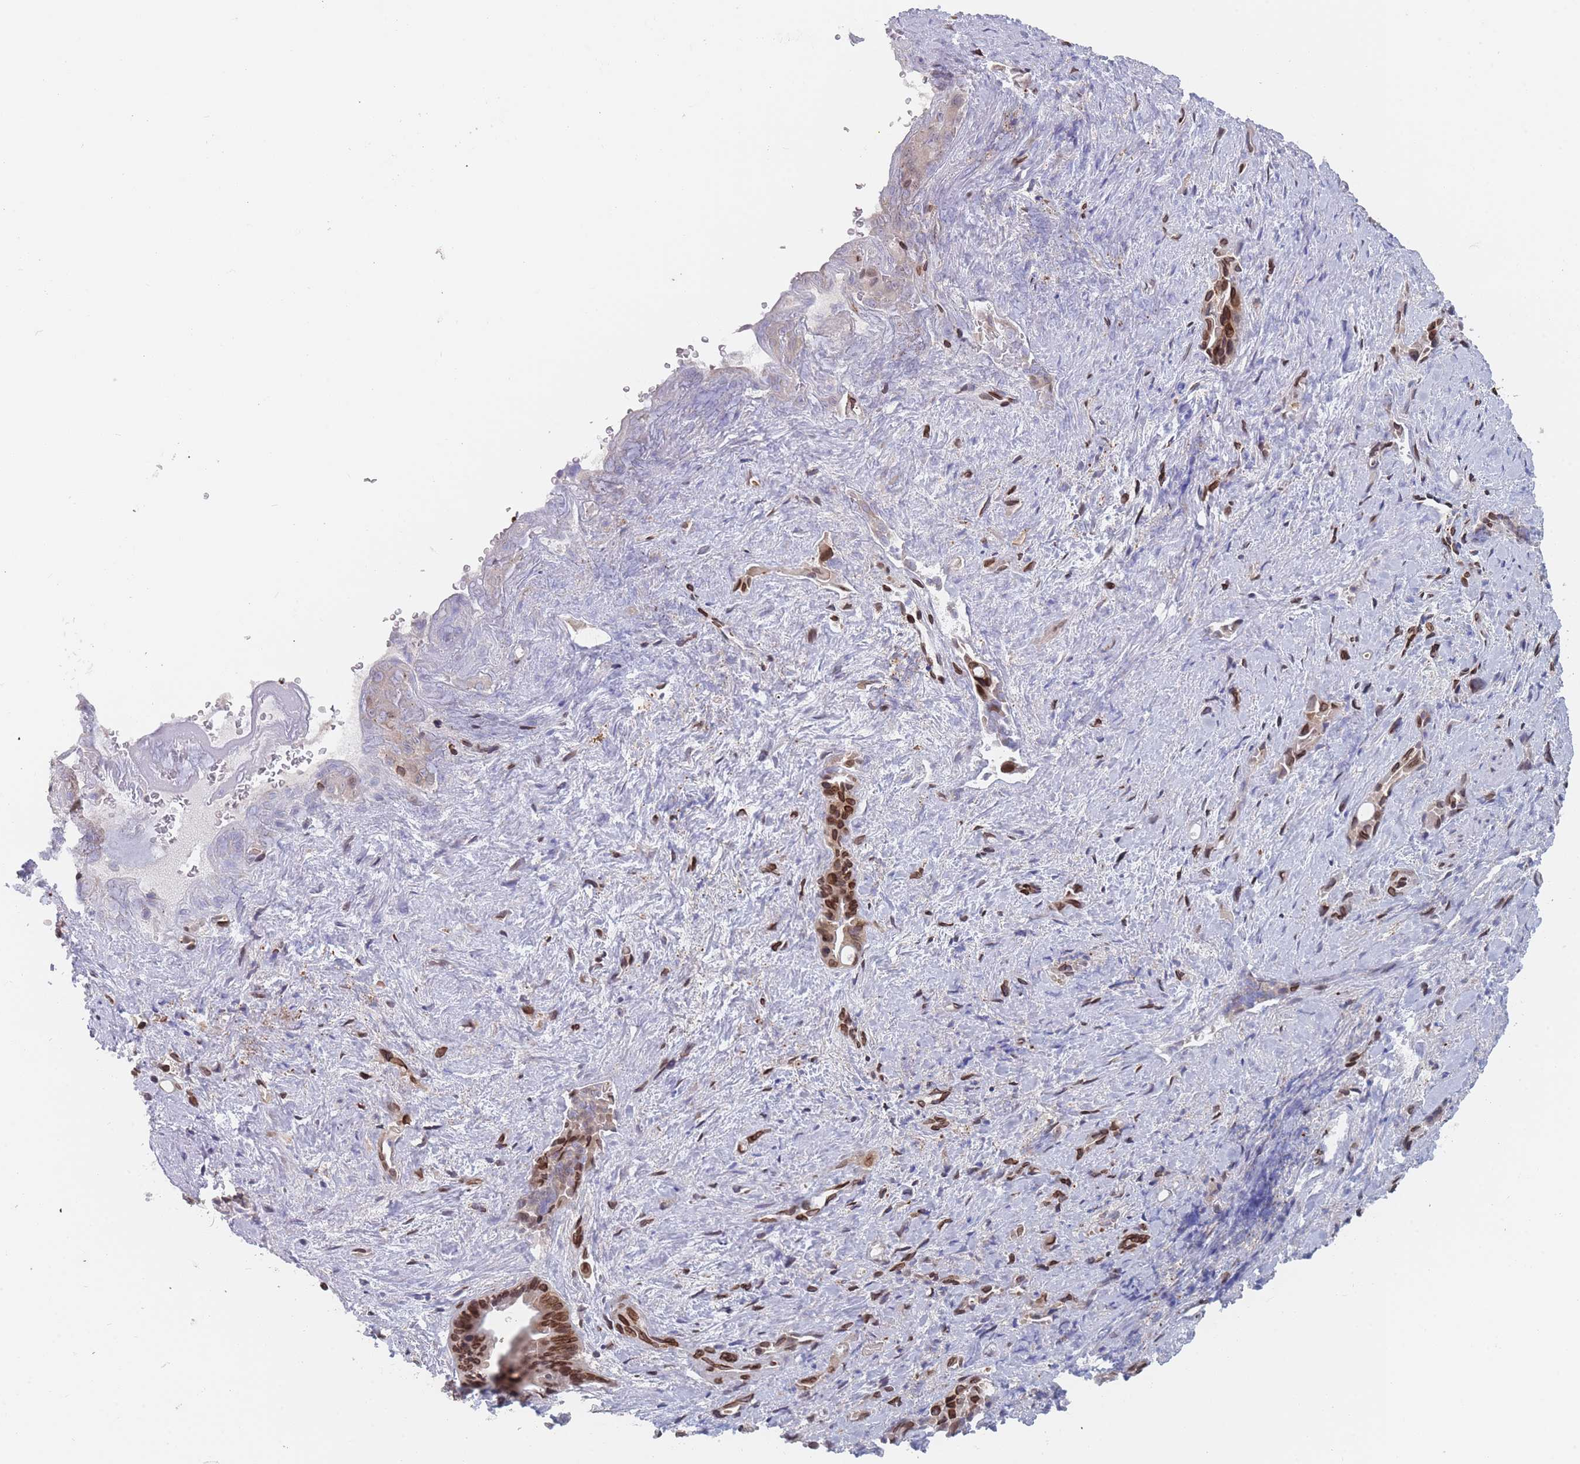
{"staining": {"intensity": "strong", "quantity": "25%-75%", "location": "cytoplasmic/membranous,nuclear"}, "tissue": "liver cancer", "cell_type": "Tumor cells", "image_type": "cancer", "snomed": [{"axis": "morphology", "description": "Cholangiocarcinoma"}, {"axis": "topography", "description": "Liver"}], "caption": "Immunohistochemical staining of liver cholangiocarcinoma shows high levels of strong cytoplasmic/membranous and nuclear staining in approximately 25%-75% of tumor cells.", "gene": "ZBTB1", "patient": {"sex": "female", "age": 68}}